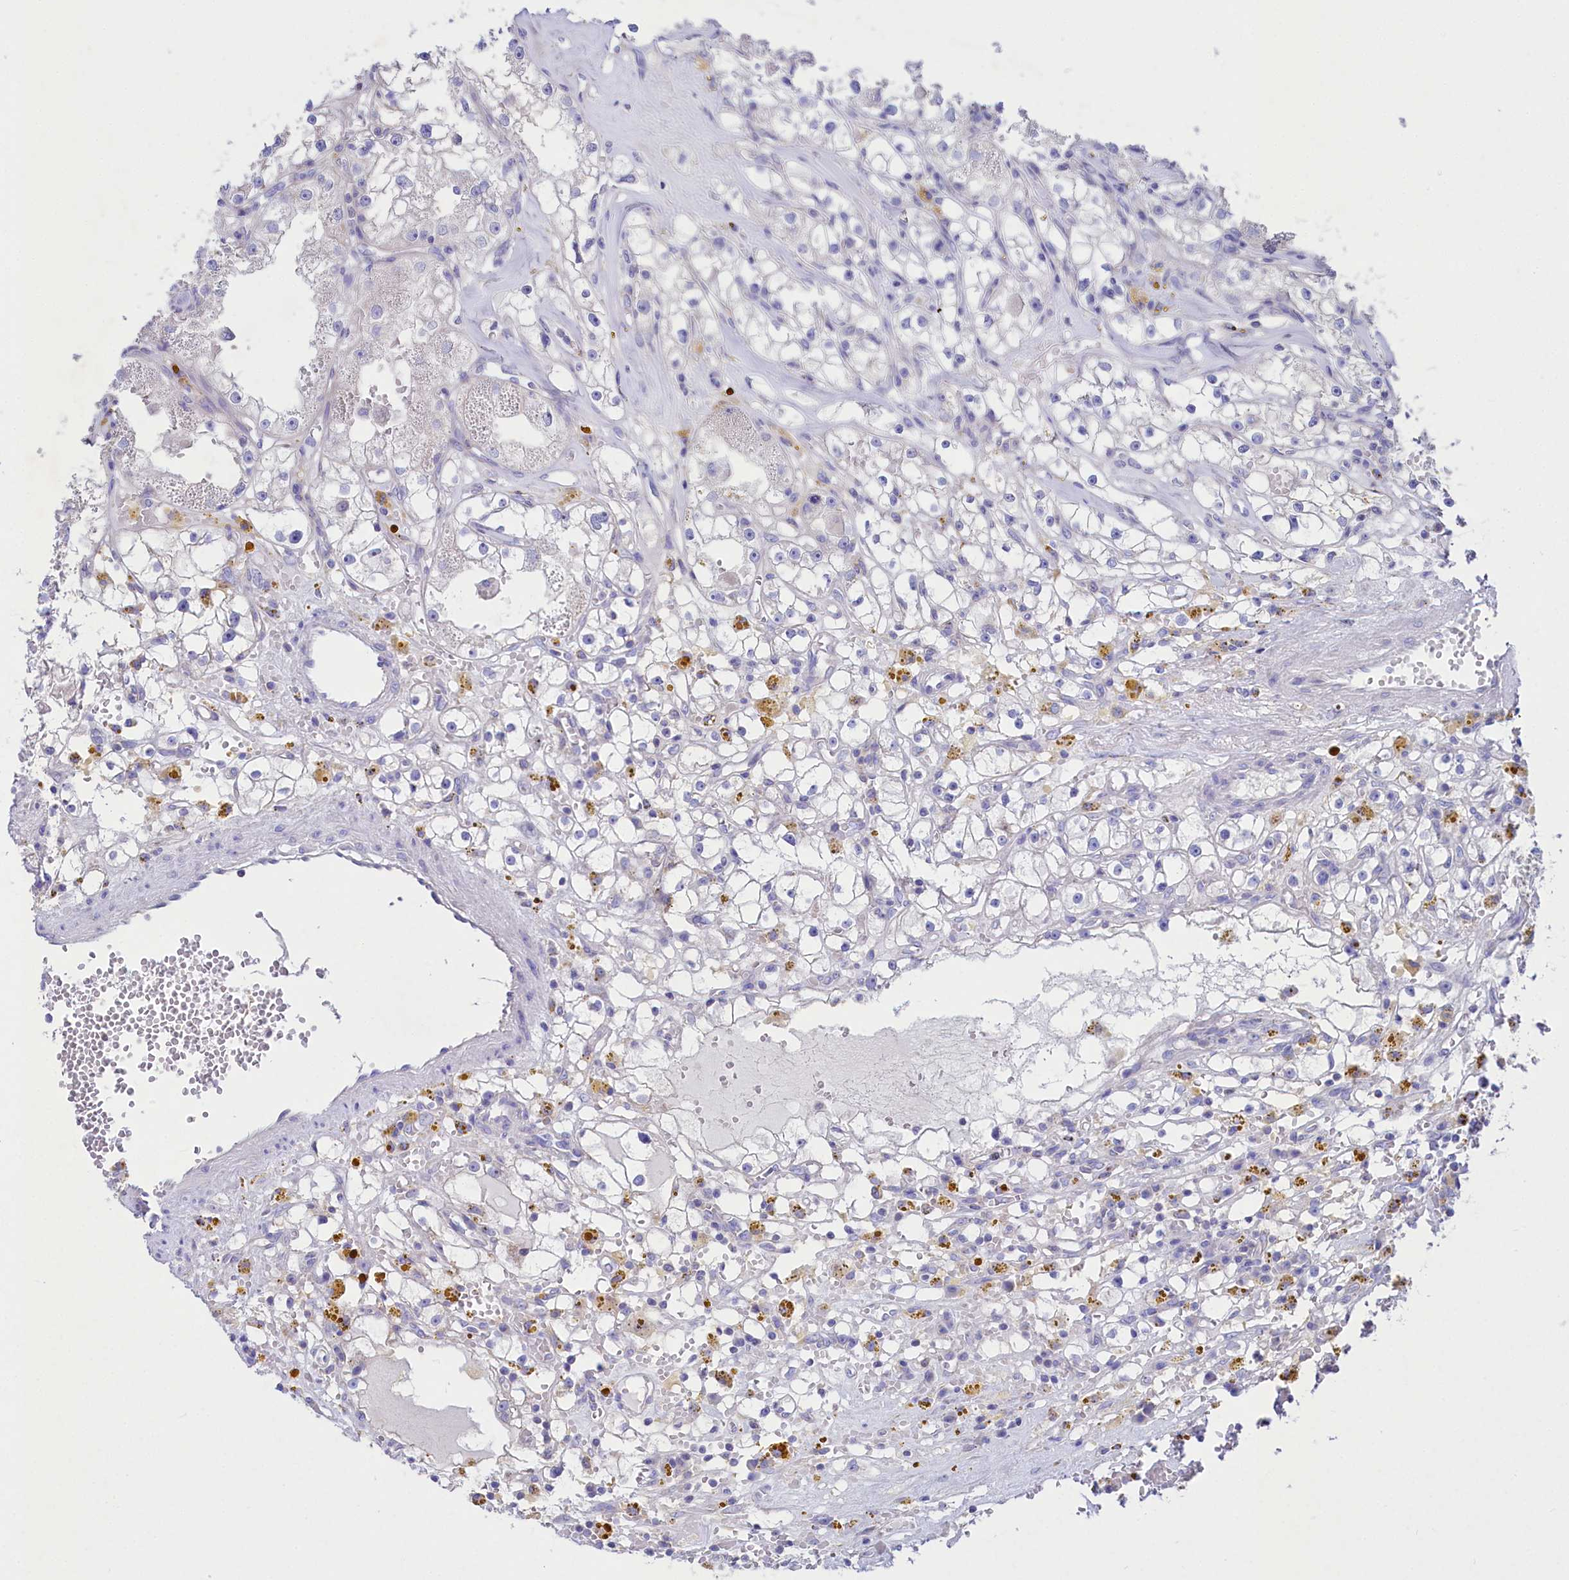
{"staining": {"intensity": "negative", "quantity": "none", "location": "none"}, "tissue": "renal cancer", "cell_type": "Tumor cells", "image_type": "cancer", "snomed": [{"axis": "morphology", "description": "Adenocarcinoma, NOS"}, {"axis": "topography", "description": "Kidney"}], "caption": "The image reveals no significant expression in tumor cells of renal cancer (adenocarcinoma). The staining is performed using DAB brown chromogen with nuclei counter-stained in using hematoxylin.", "gene": "VPS26B", "patient": {"sex": "male", "age": 56}}